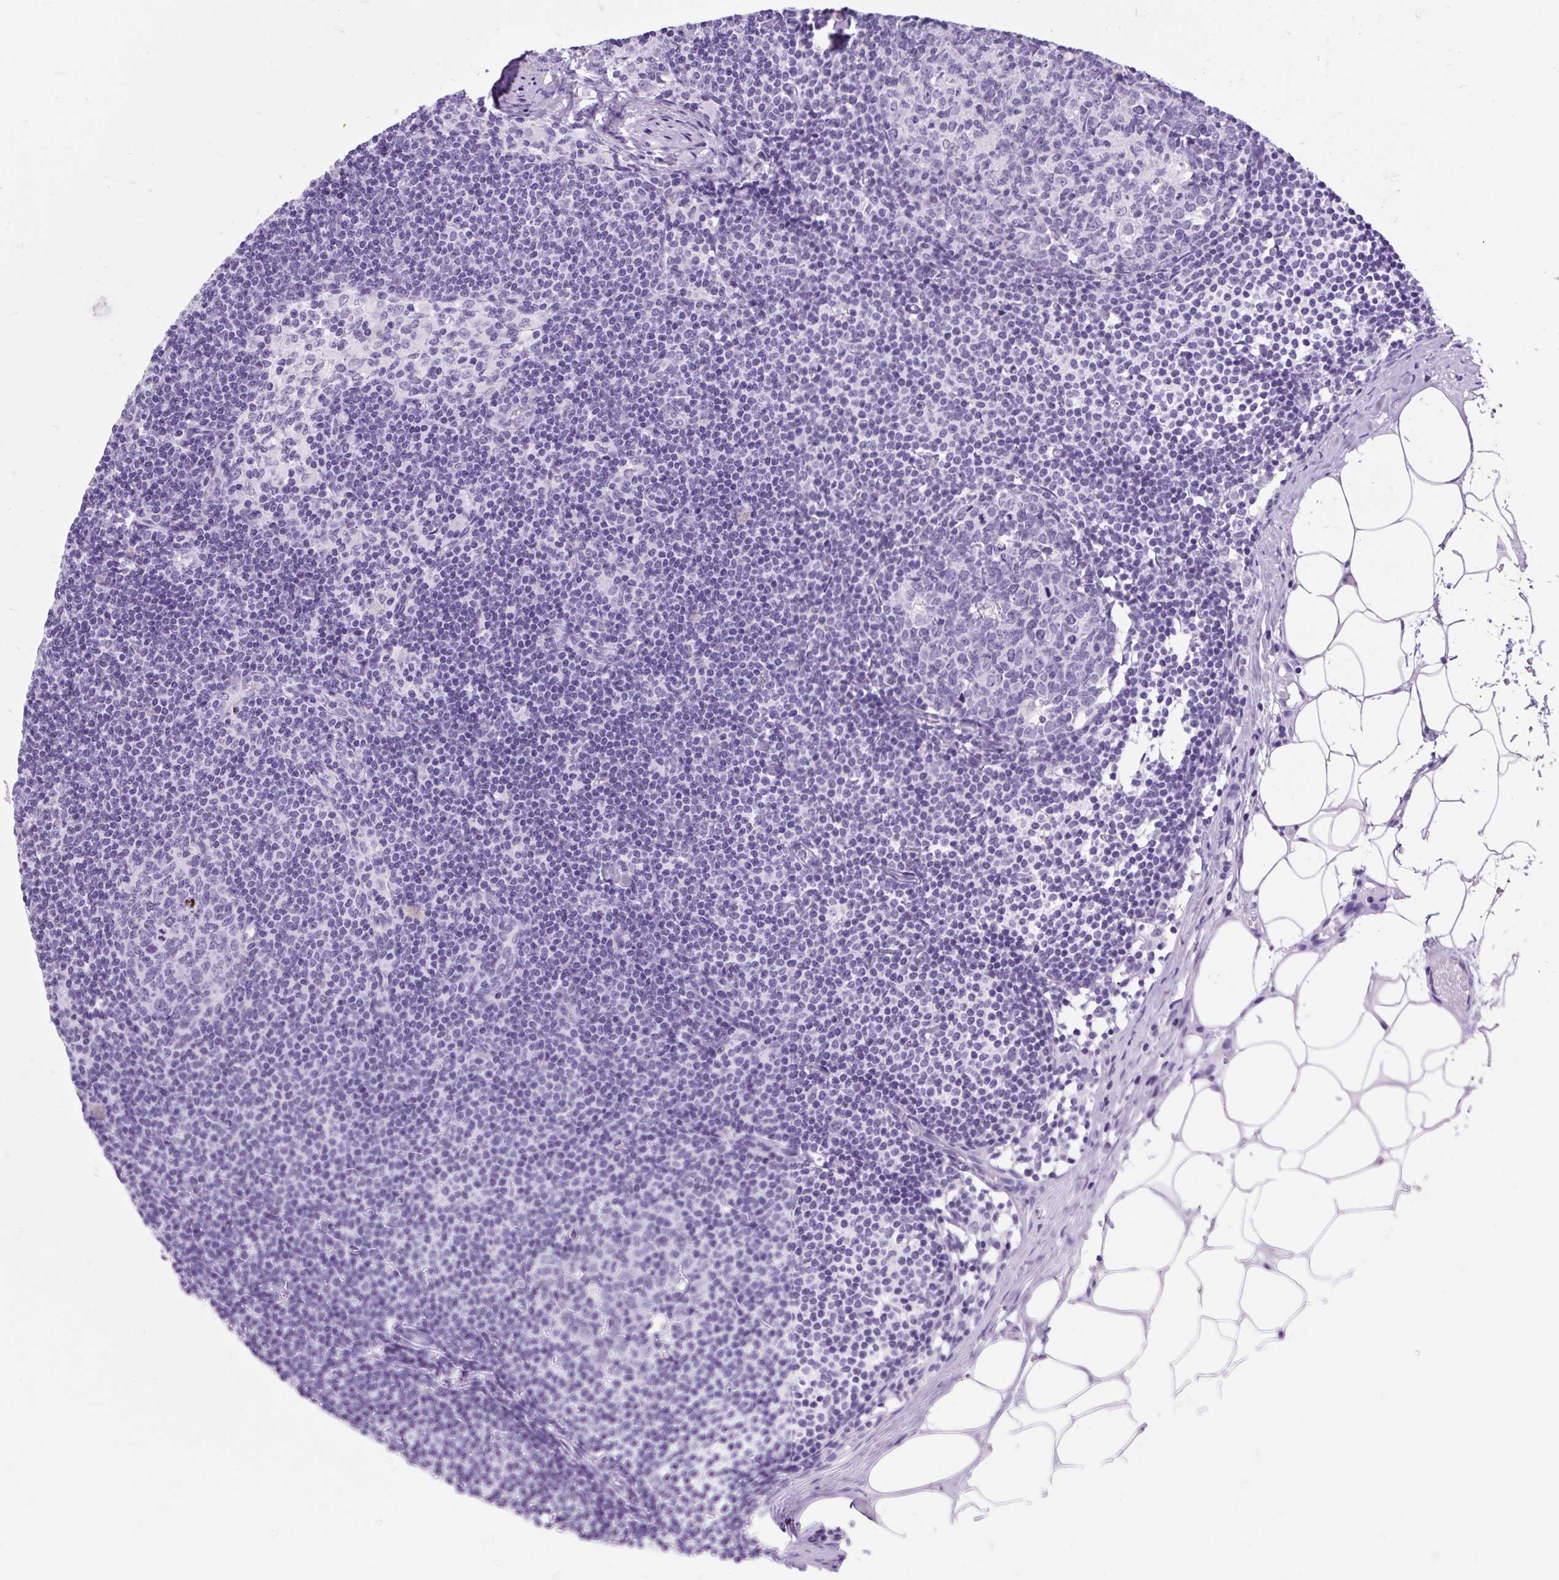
{"staining": {"intensity": "negative", "quantity": "none", "location": "none"}, "tissue": "lymph node", "cell_type": "Germinal center cells", "image_type": "normal", "snomed": [{"axis": "morphology", "description": "Normal tissue, NOS"}, {"axis": "topography", "description": "Lymph node"}], "caption": "IHC photomicrograph of unremarkable human lymph node stained for a protein (brown), which shows no positivity in germinal center cells. The staining was performed using DAB (3,3'-diaminobenzidine) to visualize the protein expression in brown, while the nuclei were stained in blue with hematoxylin (Magnification: 20x).", "gene": "SCGB1A1", "patient": {"sex": "male", "age": 49}}